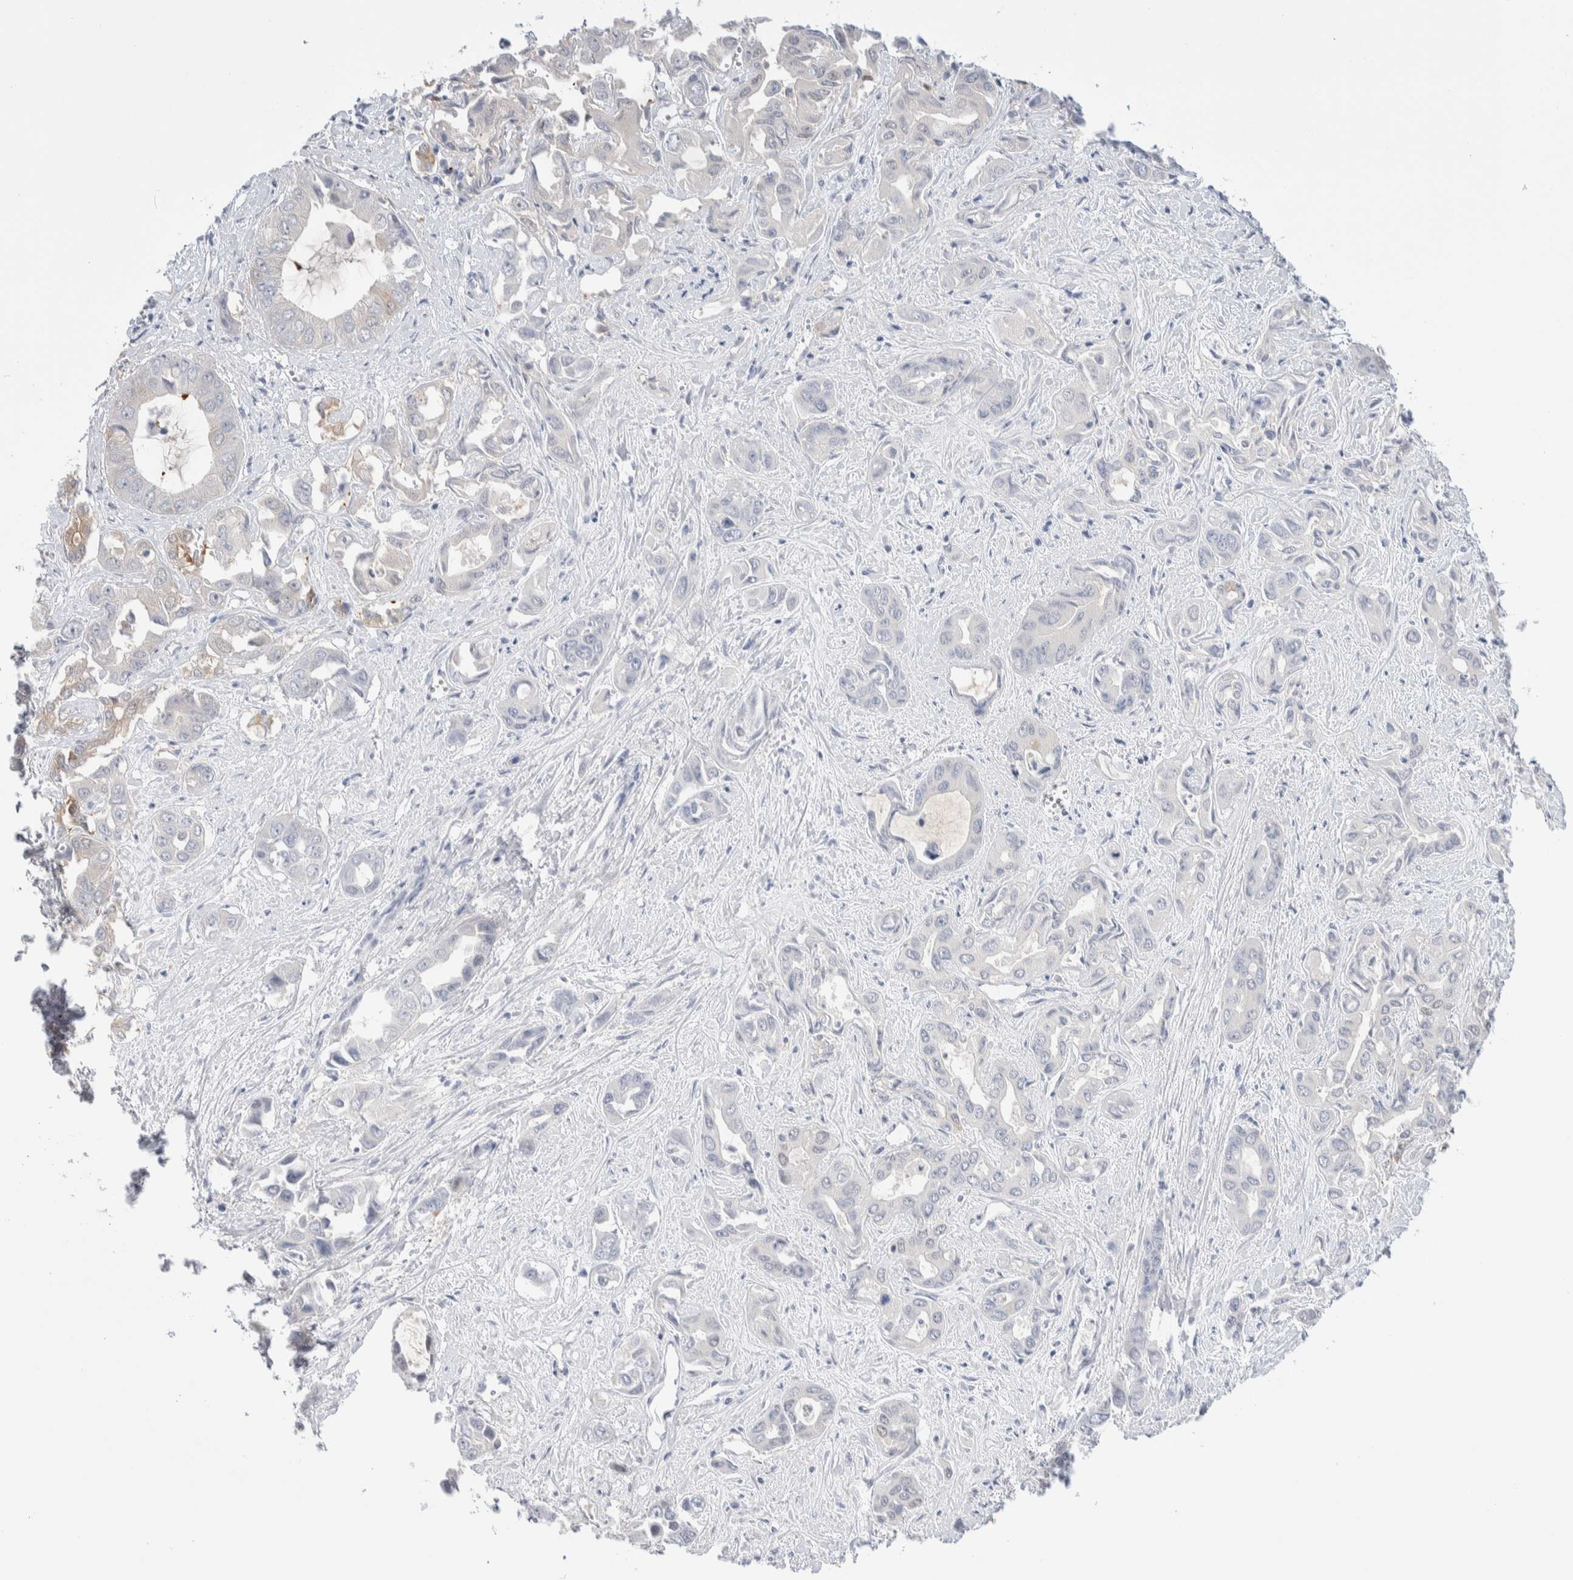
{"staining": {"intensity": "negative", "quantity": "none", "location": "none"}, "tissue": "liver cancer", "cell_type": "Tumor cells", "image_type": "cancer", "snomed": [{"axis": "morphology", "description": "Cholangiocarcinoma"}, {"axis": "topography", "description": "Liver"}], "caption": "Liver cholangiocarcinoma was stained to show a protein in brown. There is no significant expression in tumor cells. The staining is performed using DAB (3,3'-diaminobenzidine) brown chromogen with nuclei counter-stained in using hematoxylin.", "gene": "GDA", "patient": {"sex": "female", "age": 52}}